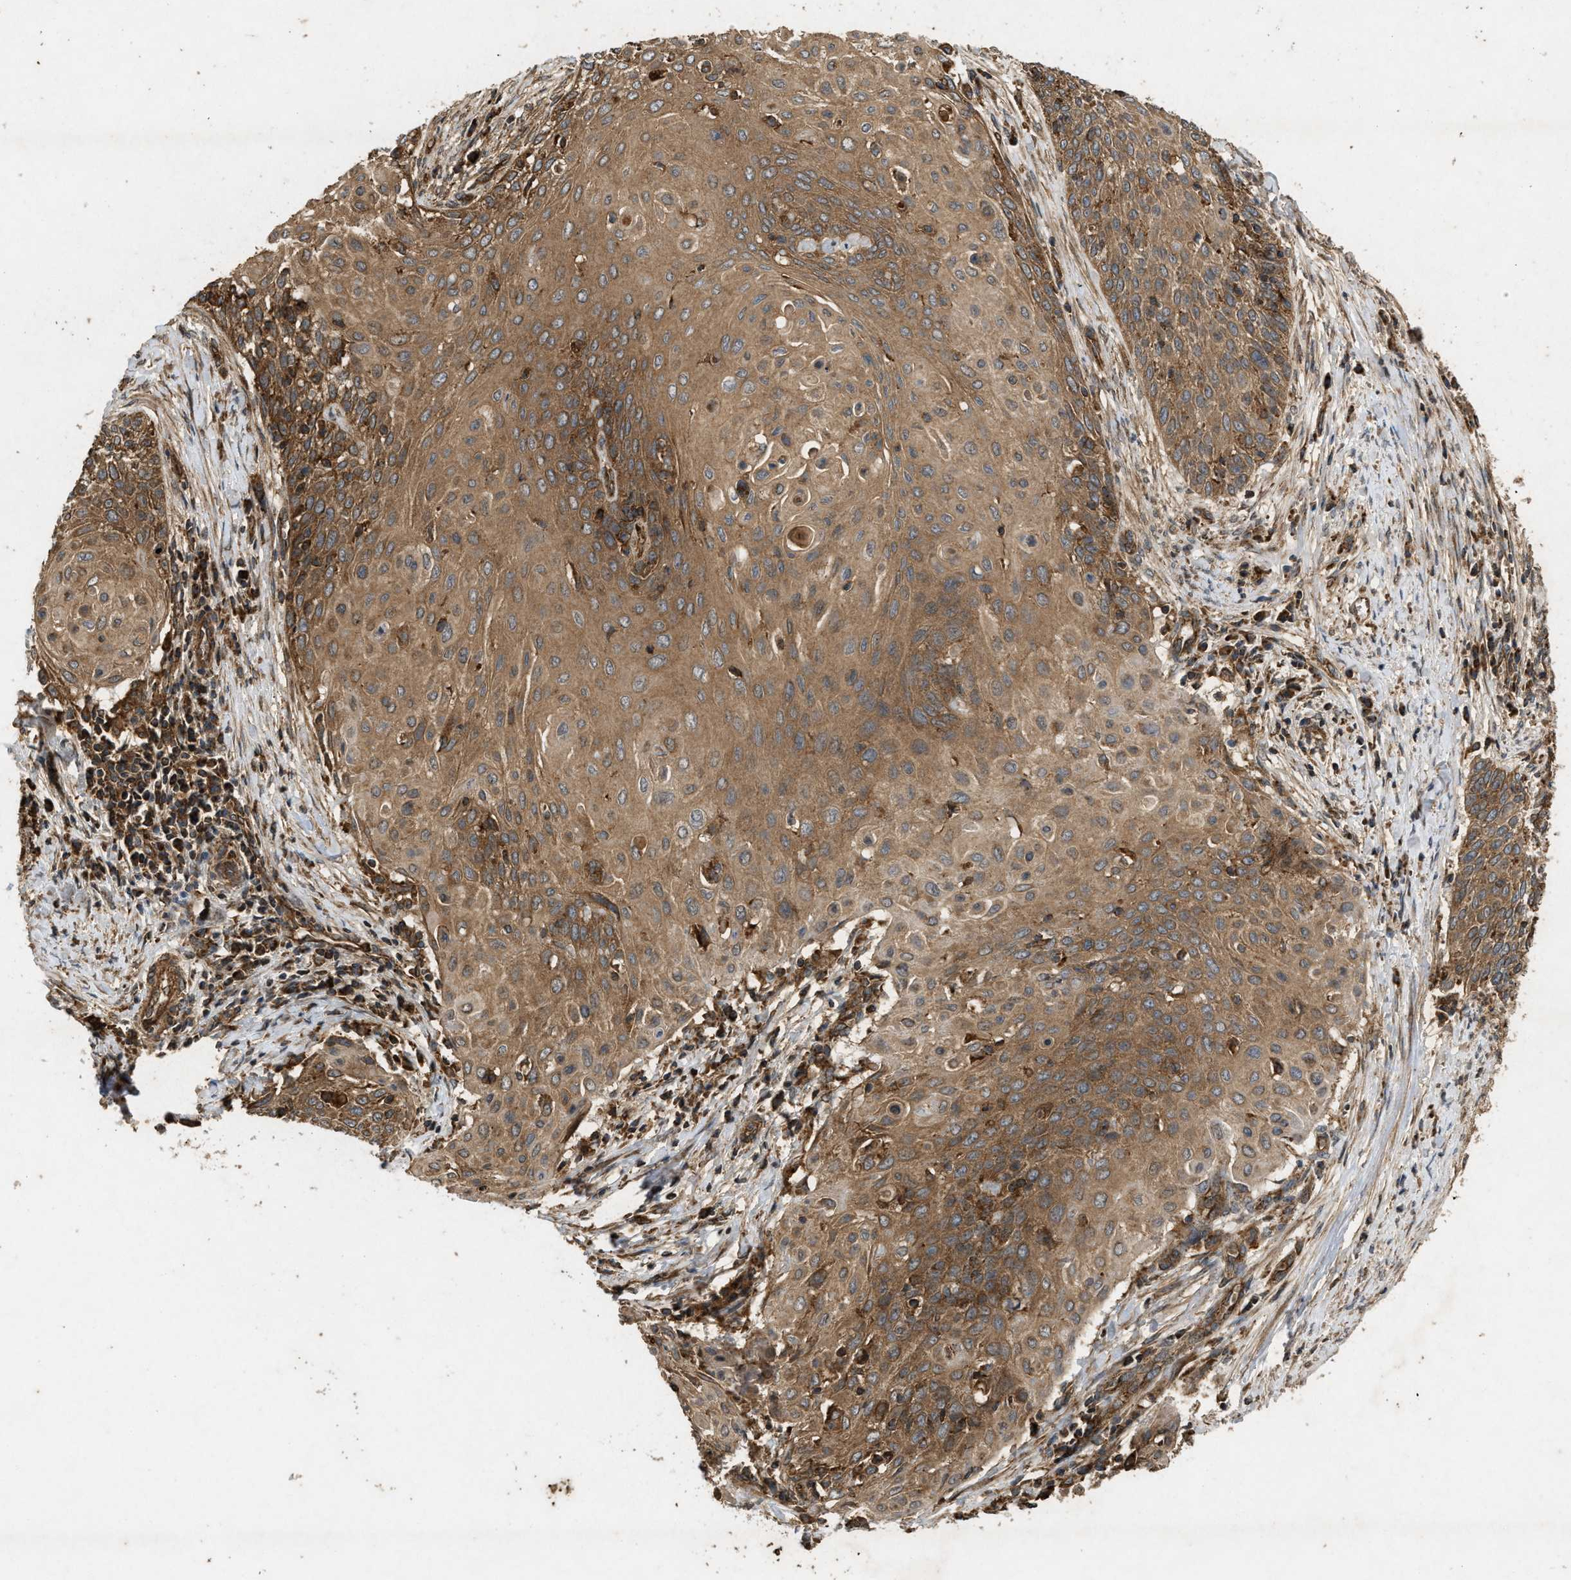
{"staining": {"intensity": "moderate", "quantity": ">75%", "location": "cytoplasmic/membranous"}, "tissue": "cervical cancer", "cell_type": "Tumor cells", "image_type": "cancer", "snomed": [{"axis": "morphology", "description": "Squamous cell carcinoma, NOS"}, {"axis": "topography", "description": "Cervix"}], "caption": "Moderate cytoplasmic/membranous expression is seen in approximately >75% of tumor cells in squamous cell carcinoma (cervical). The staining was performed using DAB (3,3'-diaminobenzidine), with brown indicating positive protein expression. Nuclei are stained blue with hematoxylin.", "gene": "GNB4", "patient": {"sex": "female", "age": 39}}